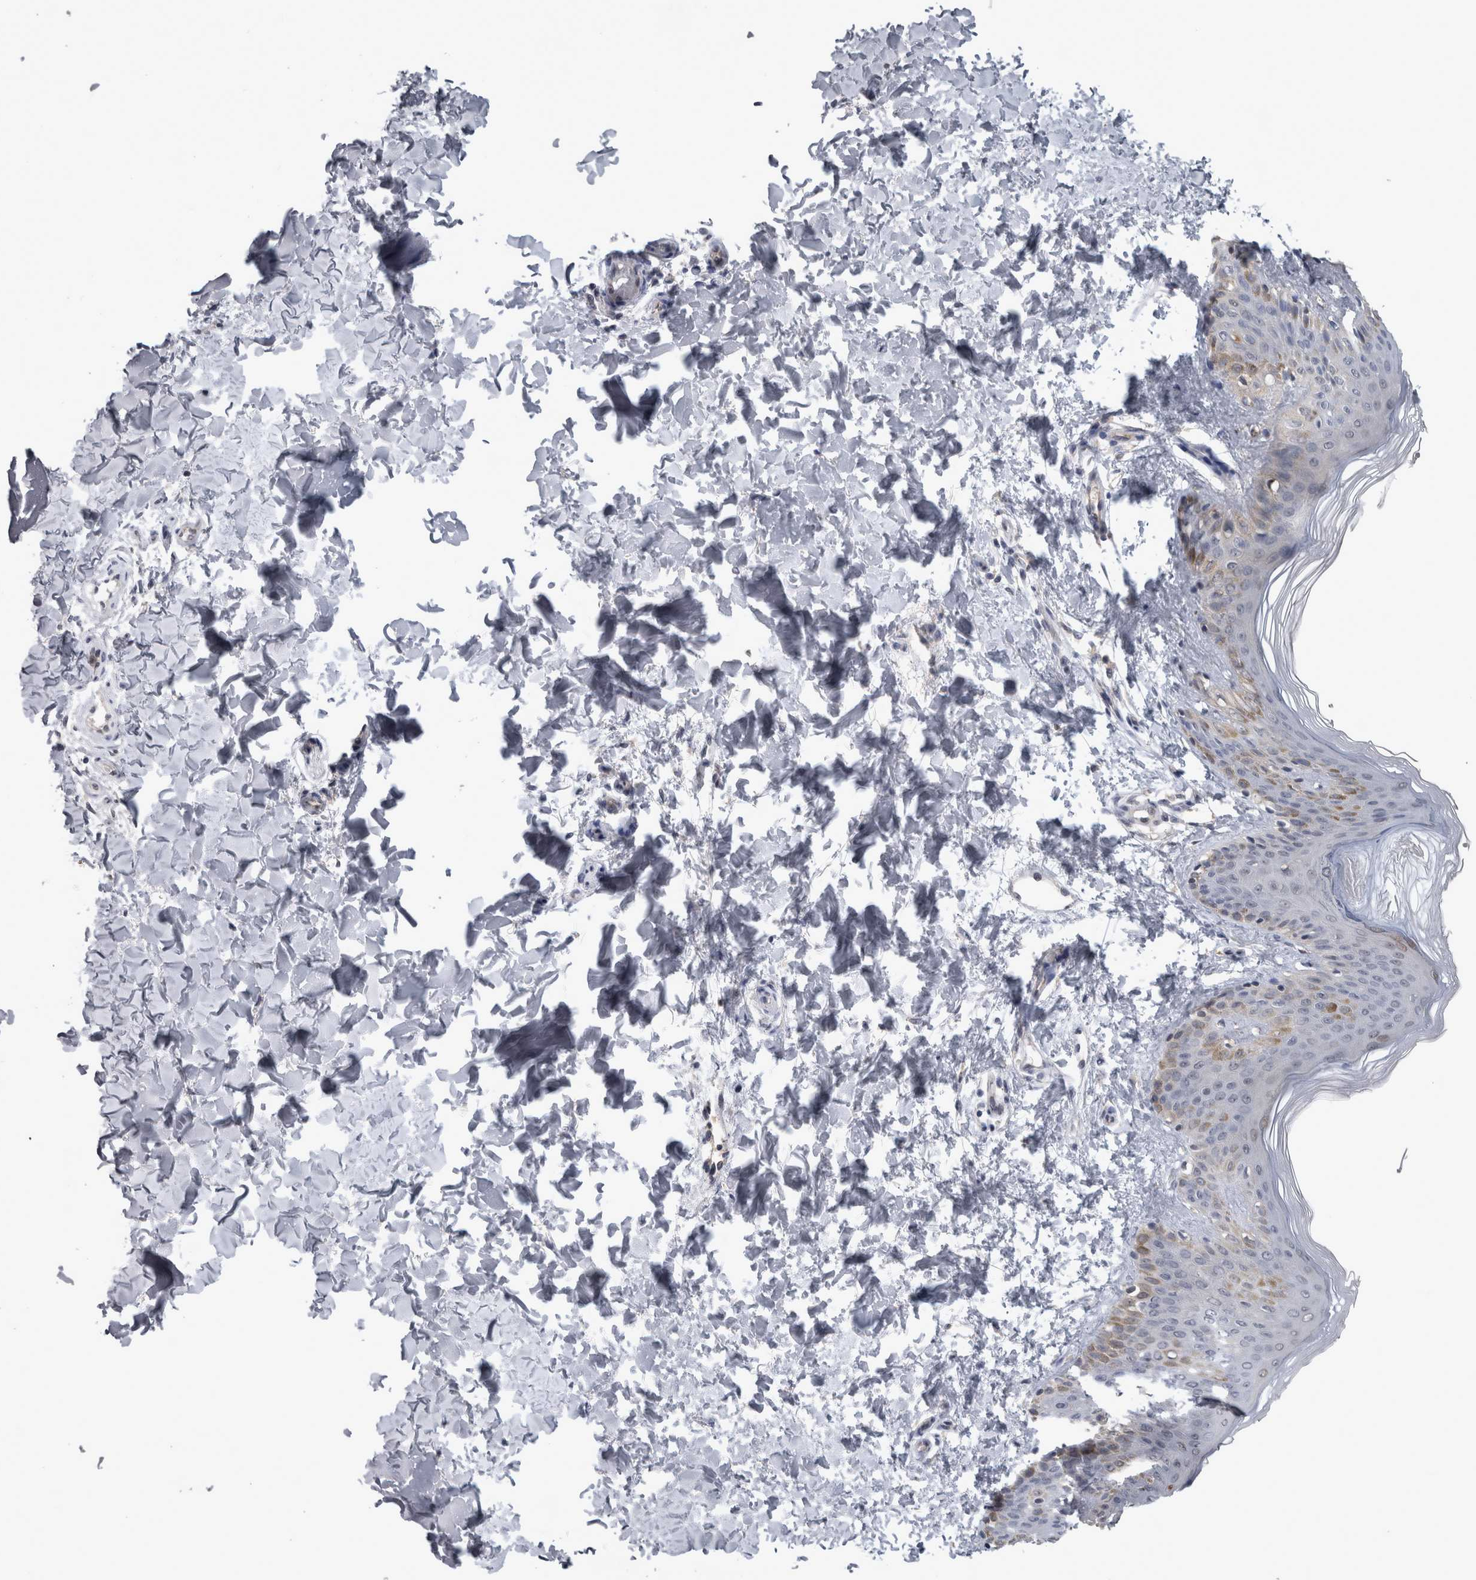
{"staining": {"intensity": "negative", "quantity": "none", "location": "none"}, "tissue": "skin", "cell_type": "Fibroblasts", "image_type": "normal", "snomed": [{"axis": "morphology", "description": "Normal tissue, NOS"}, {"axis": "morphology", "description": "Neoplasm, benign, NOS"}, {"axis": "topography", "description": "Skin"}, {"axis": "topography", "description": "Soft tissue"}], "caption": "The histopathology image shows no staining of fibroblasts in normal skin. (DAB (3,3'-diaminobenzidine) immunohistochemistry (IHC), high magnification).", "gene": "NAPRT", "patient": {"sex": "male", "age": 26}}